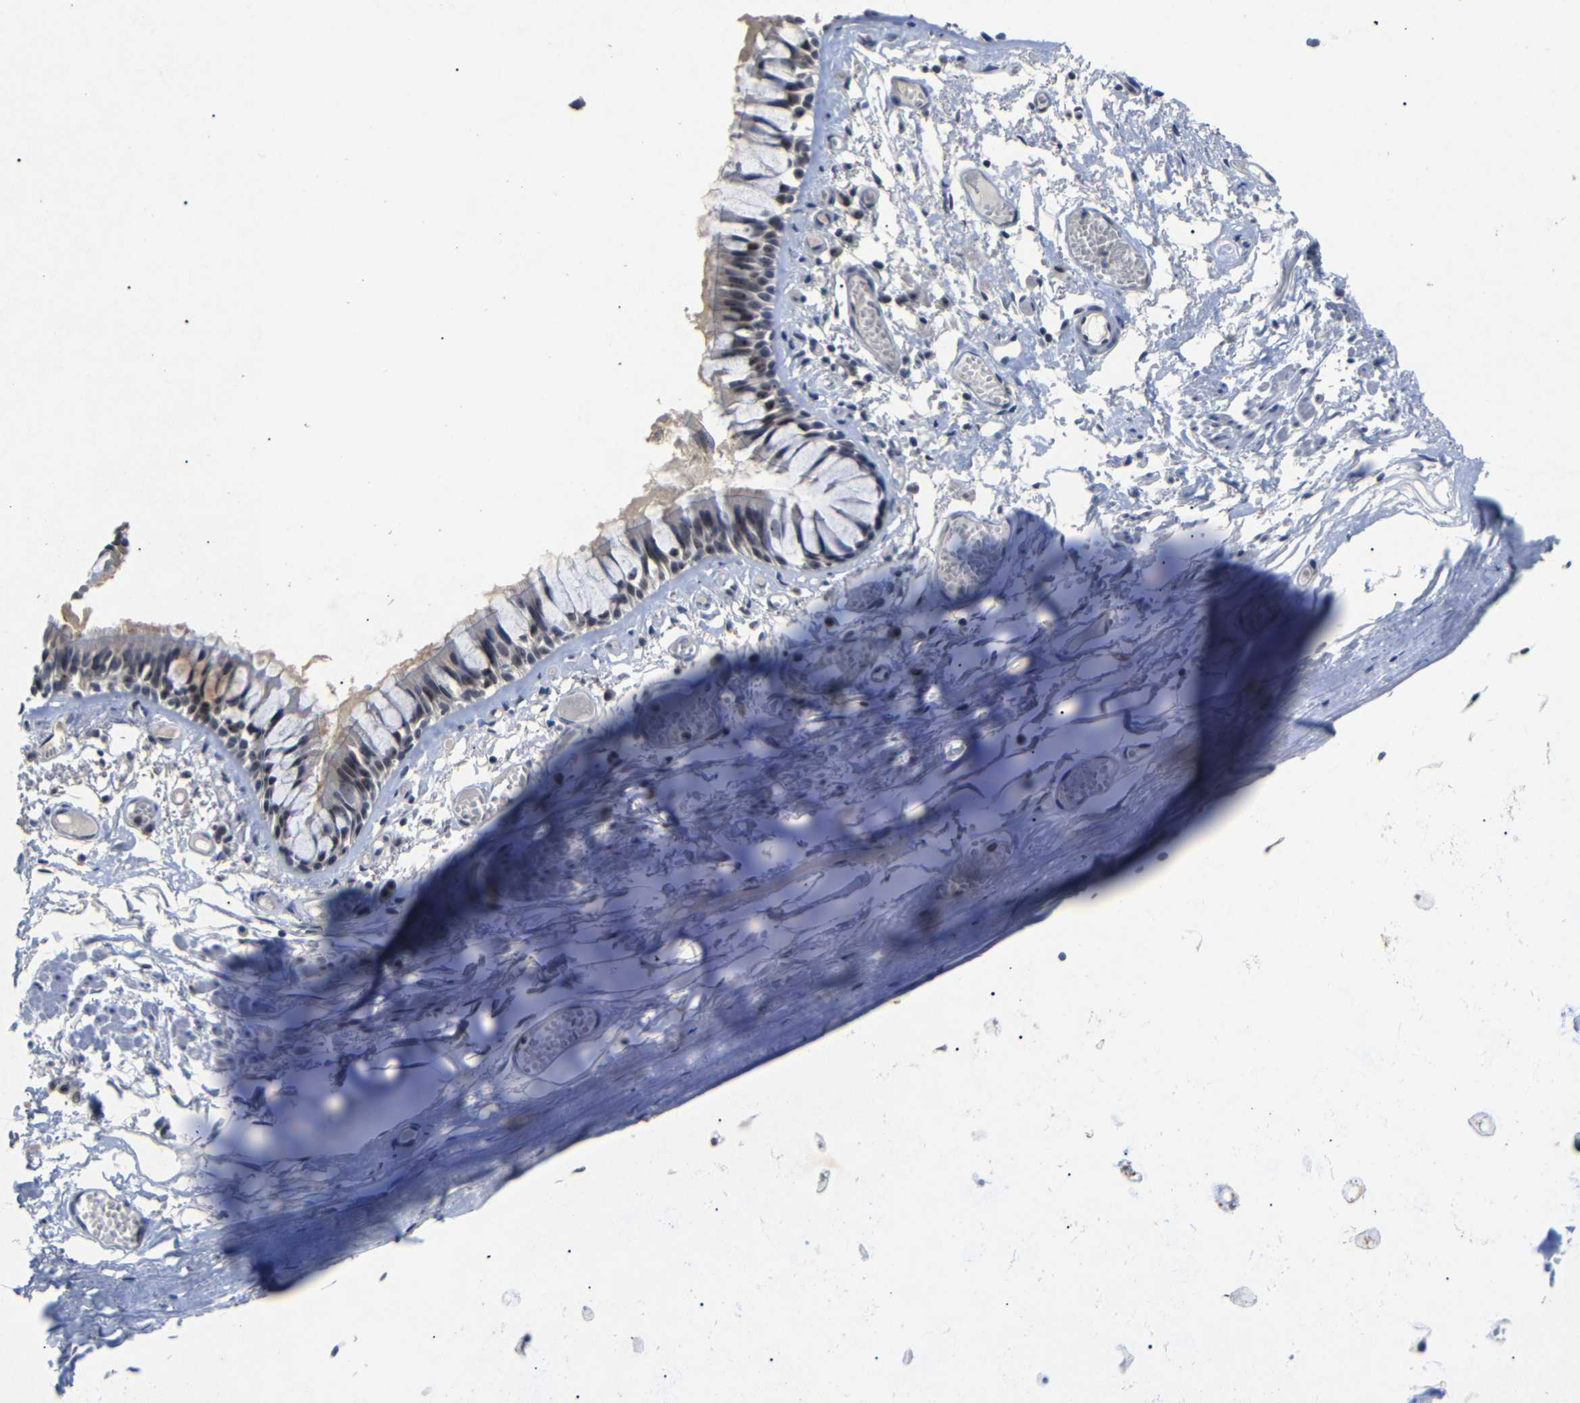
{"staining": {"intensity": "moderate", "quantity": "25%-75%", "location": "nuclear"}, "tissue": "bronchus", "cell_type": "Respiratory epithelial cells", "image_type": "normal", "snomed": [{"axis": "morphology", "description": "Normal tissue, NOS"}, {"axis": "morphology", "description": "Inflammation, NOS"}, {"axis": "topography", "description": "Cartilage tissue"}, {"axis": "topography", "description": "Lung"}], "caption": "Immunohistochemical staining of benign human bronchus shows moderate nuclear protein staining in approximately 25%-75% of respiratory epithelial cells.", "gene": "PARN", "patient": {"sex": "male", "age": 71}}